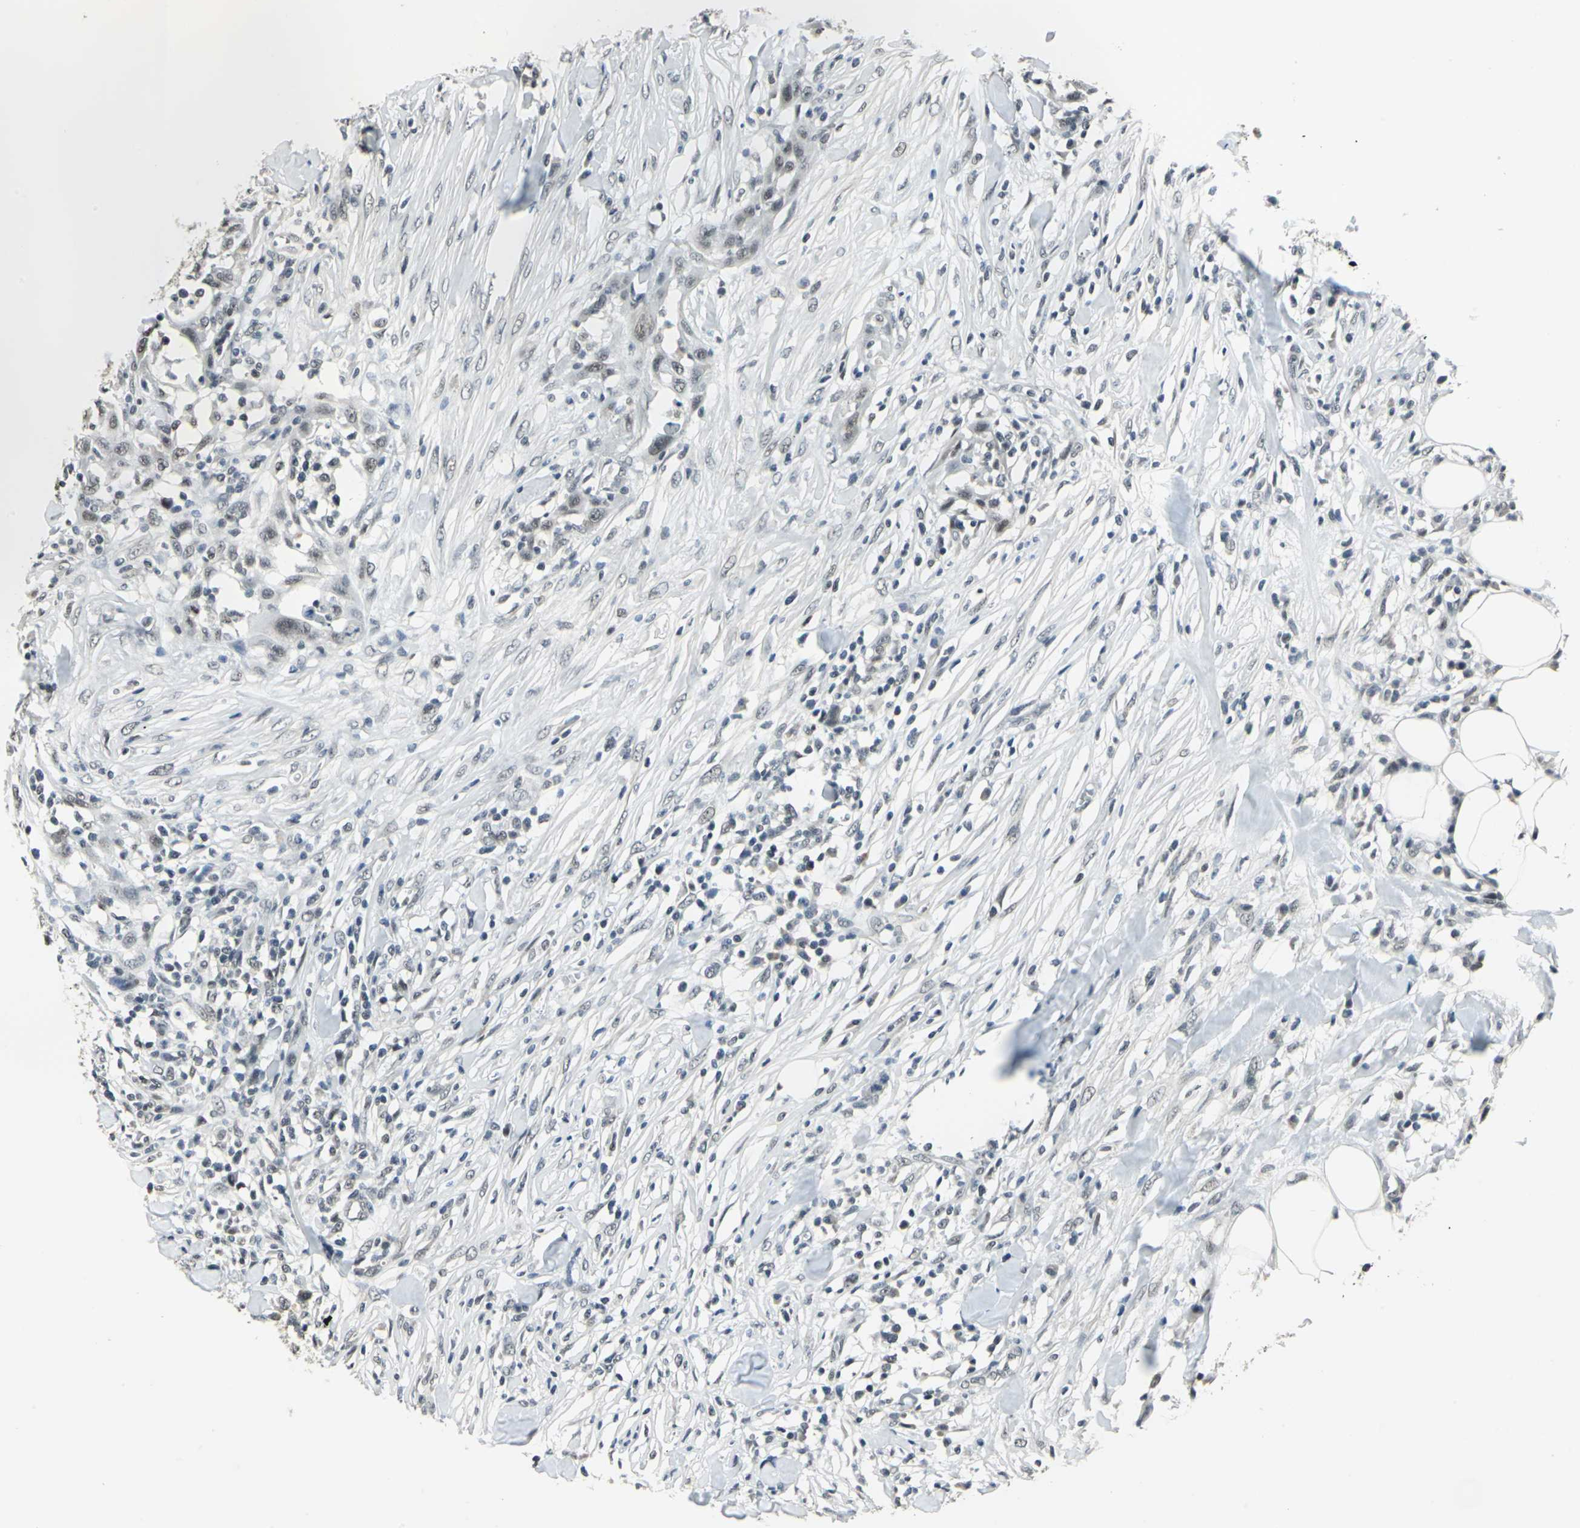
{"staining": {"intensity": "negative", "quantity": "none", "location": "none"}, "tissue": "skin cancer", "cell_type": "Tumor cells", "image_type": "cancer", "snomed": [{"axis": "morphology", "description": "Squamous cell carcinoma, NOS"}, {"axis": "topography", "description": "Skin"}], "caption": "Immunohistochemistry (IHC) image of neoplastic tissue: squamous cell carcinoma (skin) stained with DAB demonstrates no significant protein positivity in tumor cells.", "gene": "MTA1", "patient": {"sex": "male", "age": 24}}